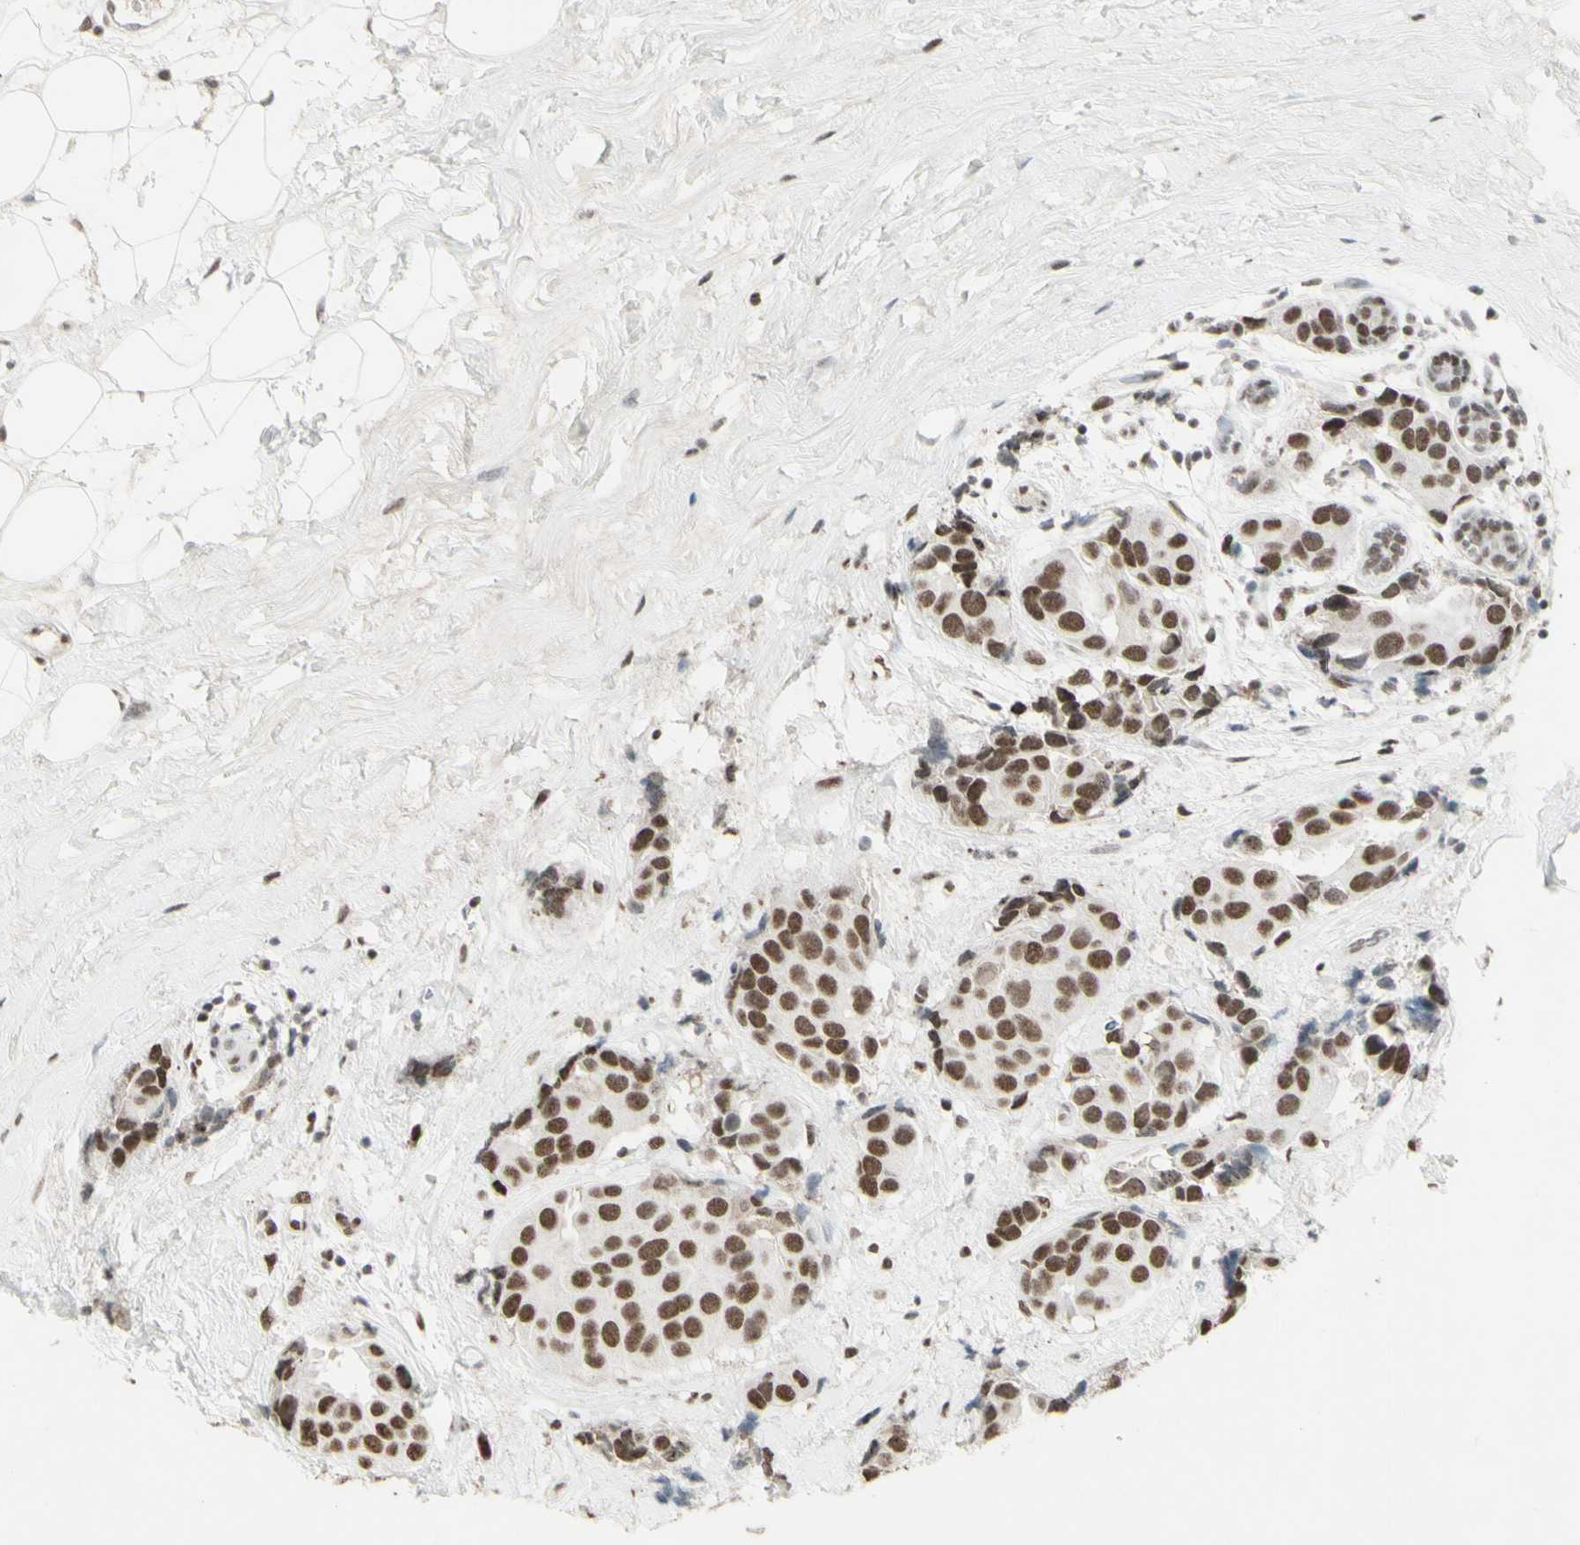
{"staining": {"intensity": "moderate", "quantity": ">75%", "location": "nuclear"}, "tissue": "breast cancer", "cell_type": "Tumor cells", "image_type": "cancer", "snomed": [{"axis": "morphology", "description": "Normal tissue, NOS"}, {"axis": "morphology", "description": "Duct carcinoma"}, {"axis": "topography", "description": "Breast"}], "caption": "Breast intraductal carcinoma tissue reveals moderate nuclear expression in approximately >75% of tumor cells, visualized by immunohistochemistry. Nuclei are stained in blue.", "gene": "TRIM28", "patient": {"sex": "female", "age": 39}}